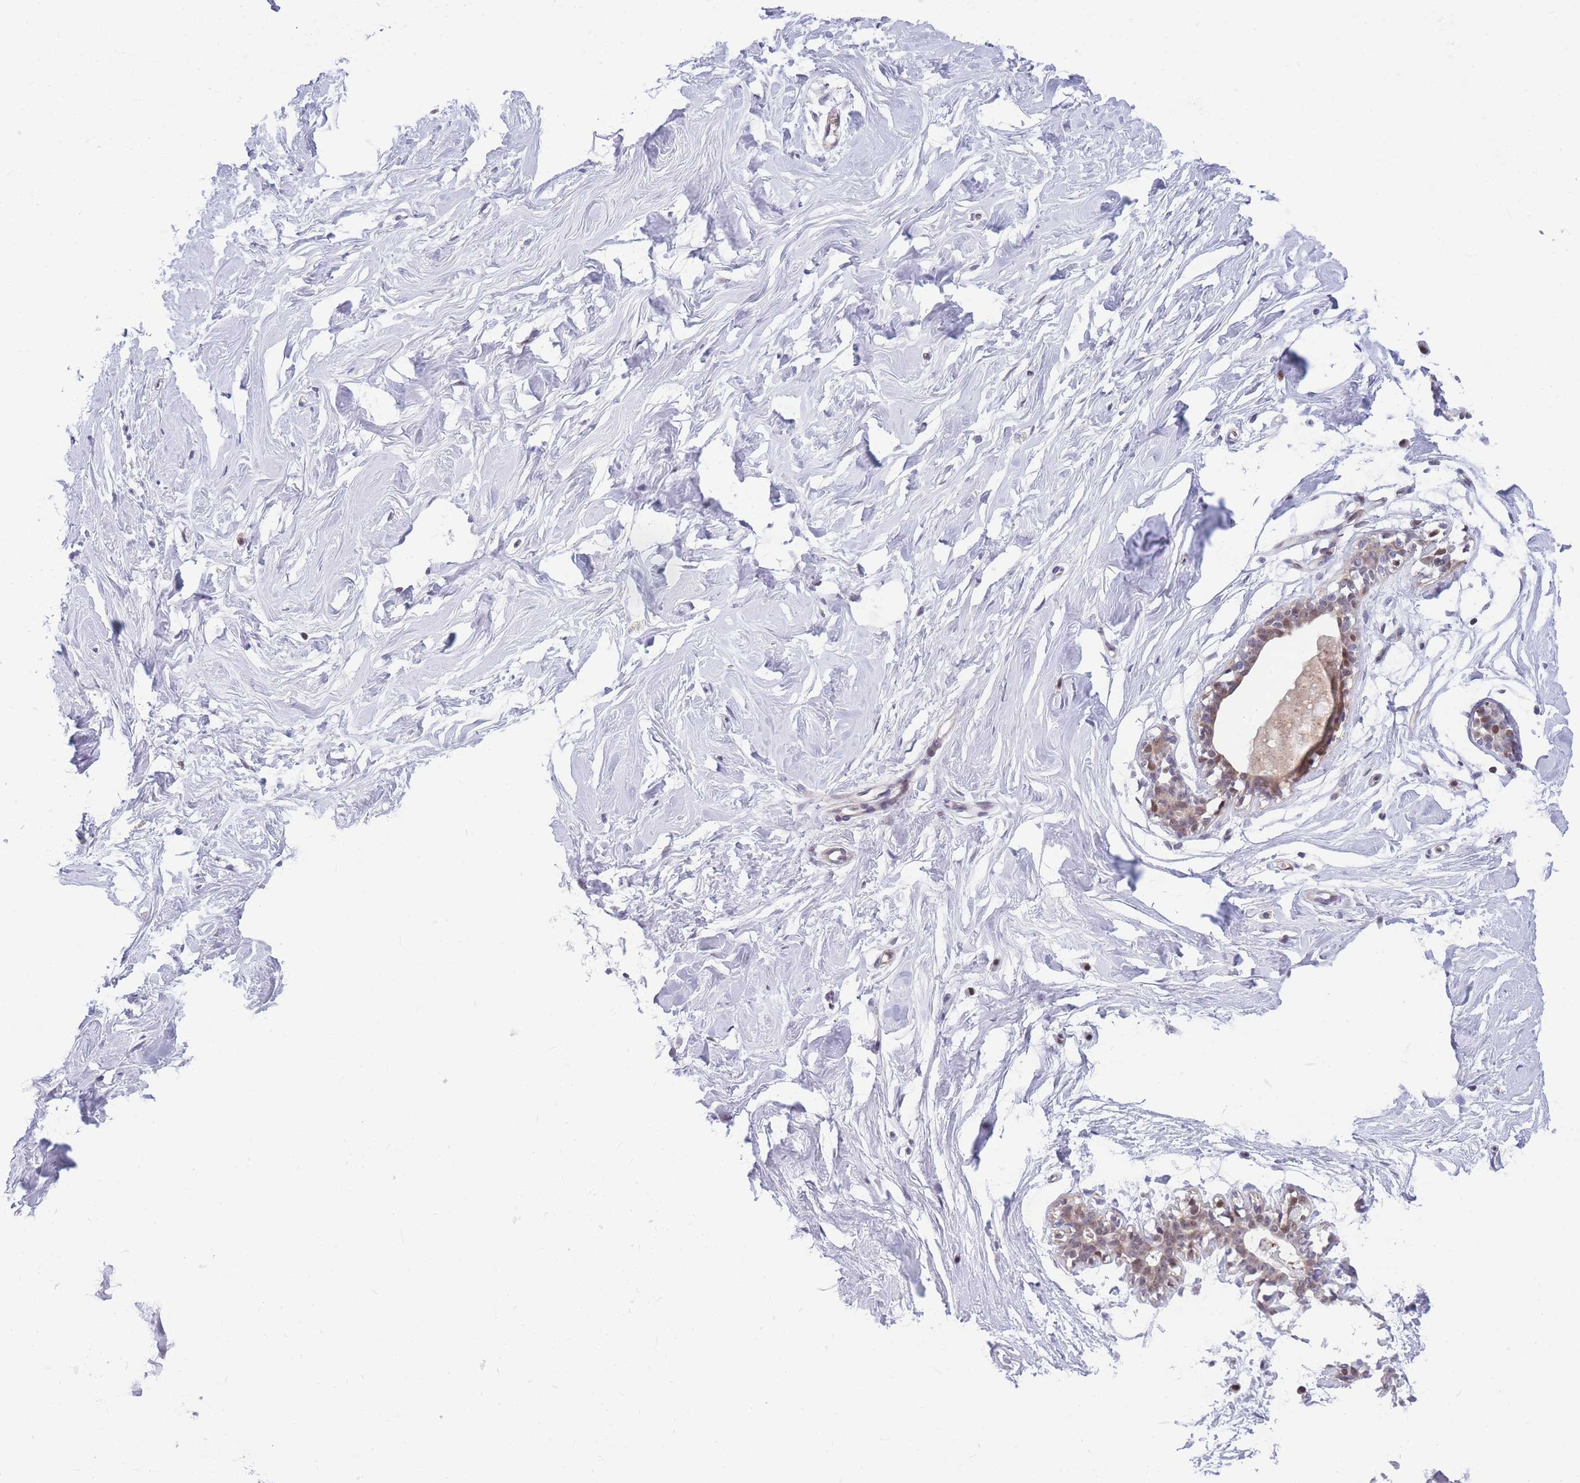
{"staining": {"intensity": "moderate", "quantity": "25%-75%", "location": "cytoplasmic/membranous,nuclear"}, "tissue": "breast", "cell_type": "Glandular cells", "image_type": "normal", "snomed": [{"axis": "morphology", "description": "Normal tissue, NOS"}, {"axis": "morphology", "description": "Adenoma, NOS"}, {"axis": "topography", "description": "Breast"}], "caption": "Immunohistochemical staining of normal human breast exhibits 25%-75% levels of moderate cytoplasmic/membranous,nuclear protein expression in about 25%-75% of glandular cells.", "gene": "CRACD", "patient": {"sex": "female", "age": 23}}